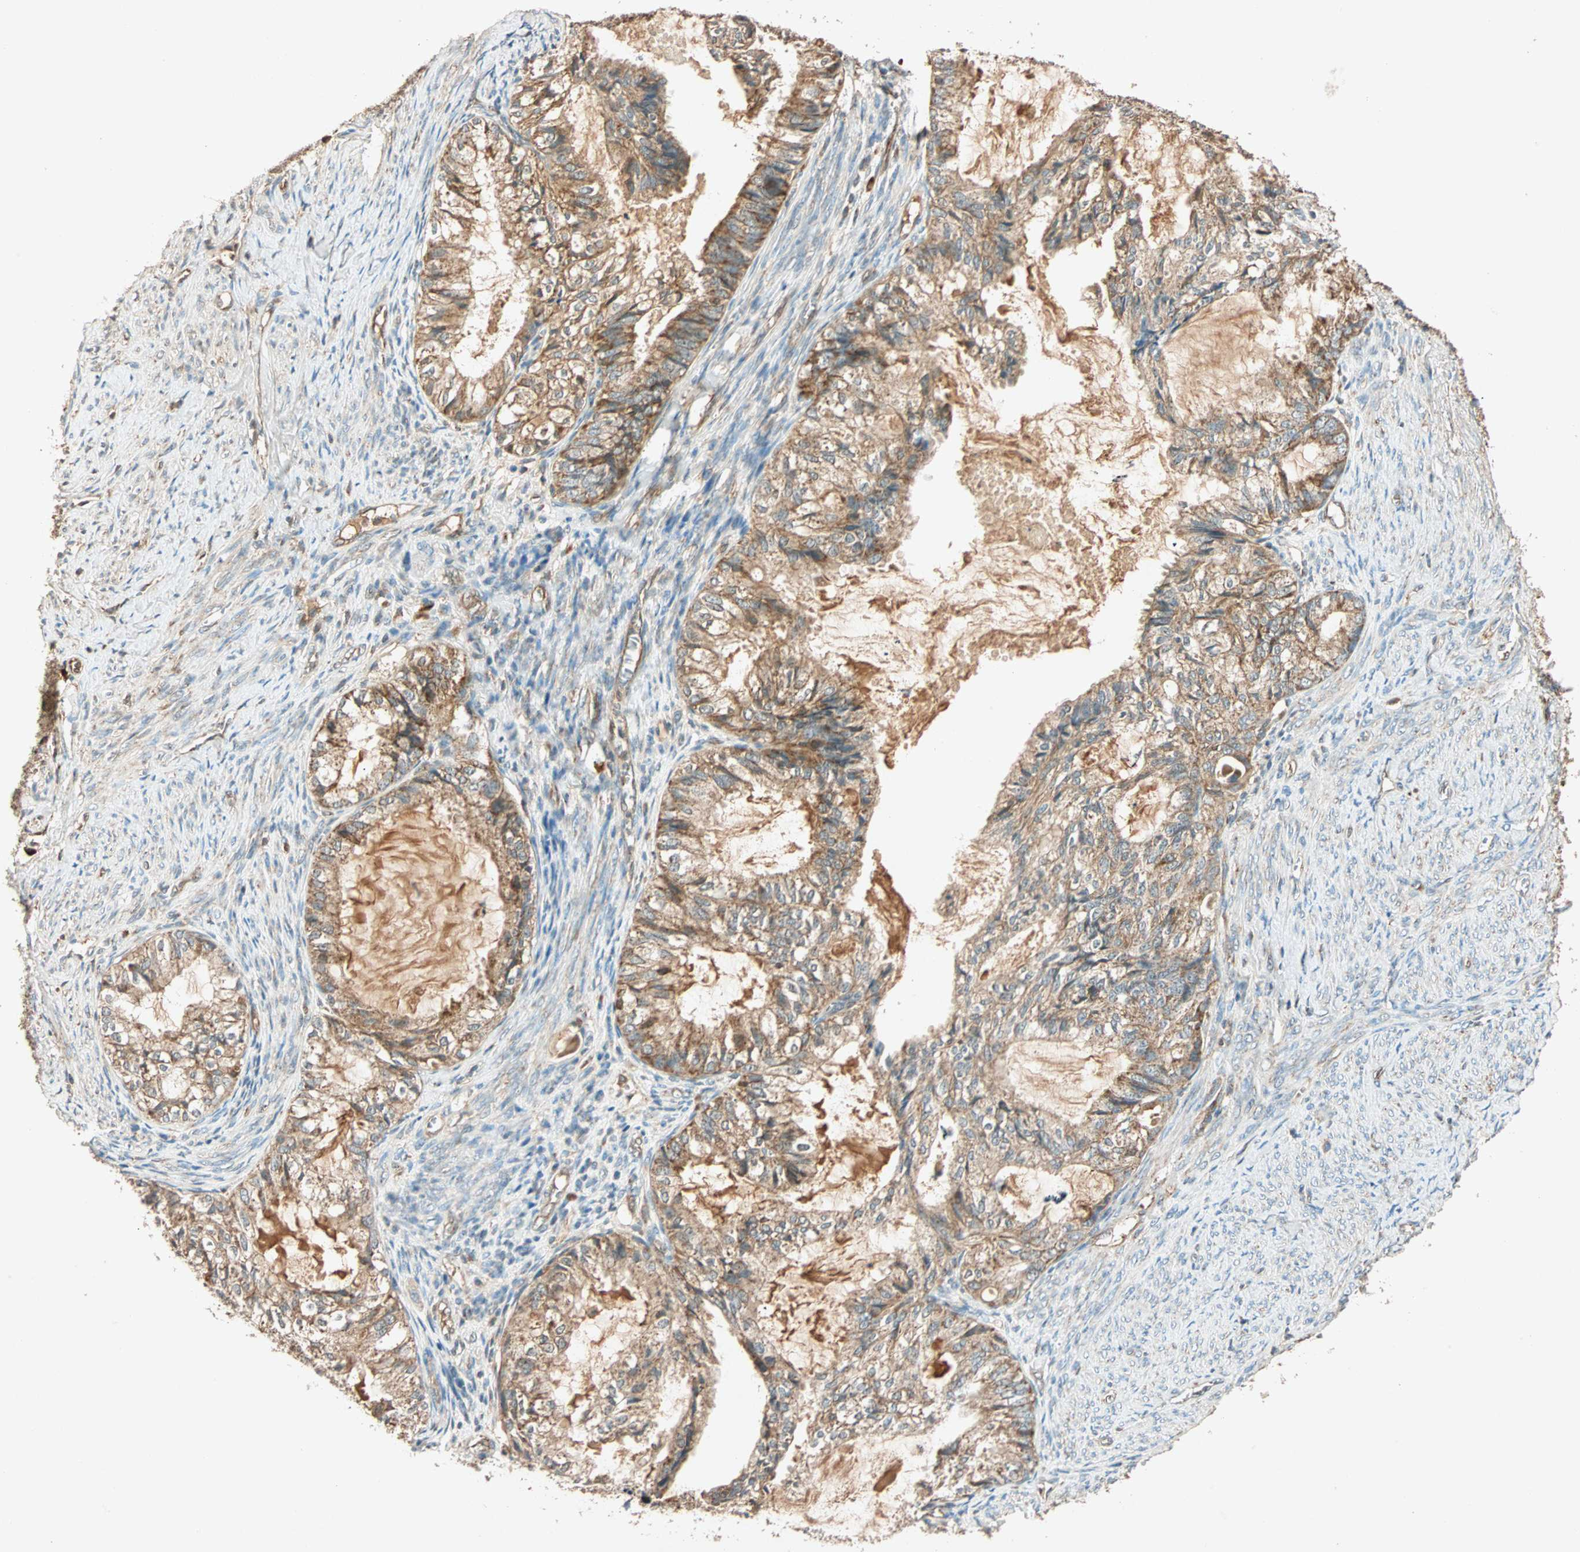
{"staining": {"intensity": "moderate", "quantity": ">75%", "location": "cytoplasmic/membranous"}, "tissue": "cervical cancer", "cell_type": "Tumor cells", "image_type": "cancer", "snomed": [{"axis": "morphology", "description": "Normal tissue, NOS"}, {"axis": "morphology", "description": "Adenocarcinoma, NOS"}, {"axis": "topography", "description": "Cervix"}, {"axis": "topography", "description": "Endometrium"}], "caption": "Cervical cancer stained with IHC displays moderate cytoplasmic/membranous positivity in about >75% of tumor cells.", "gene": "MAPK1", "patient": {"sex": "female", "age": 86}}